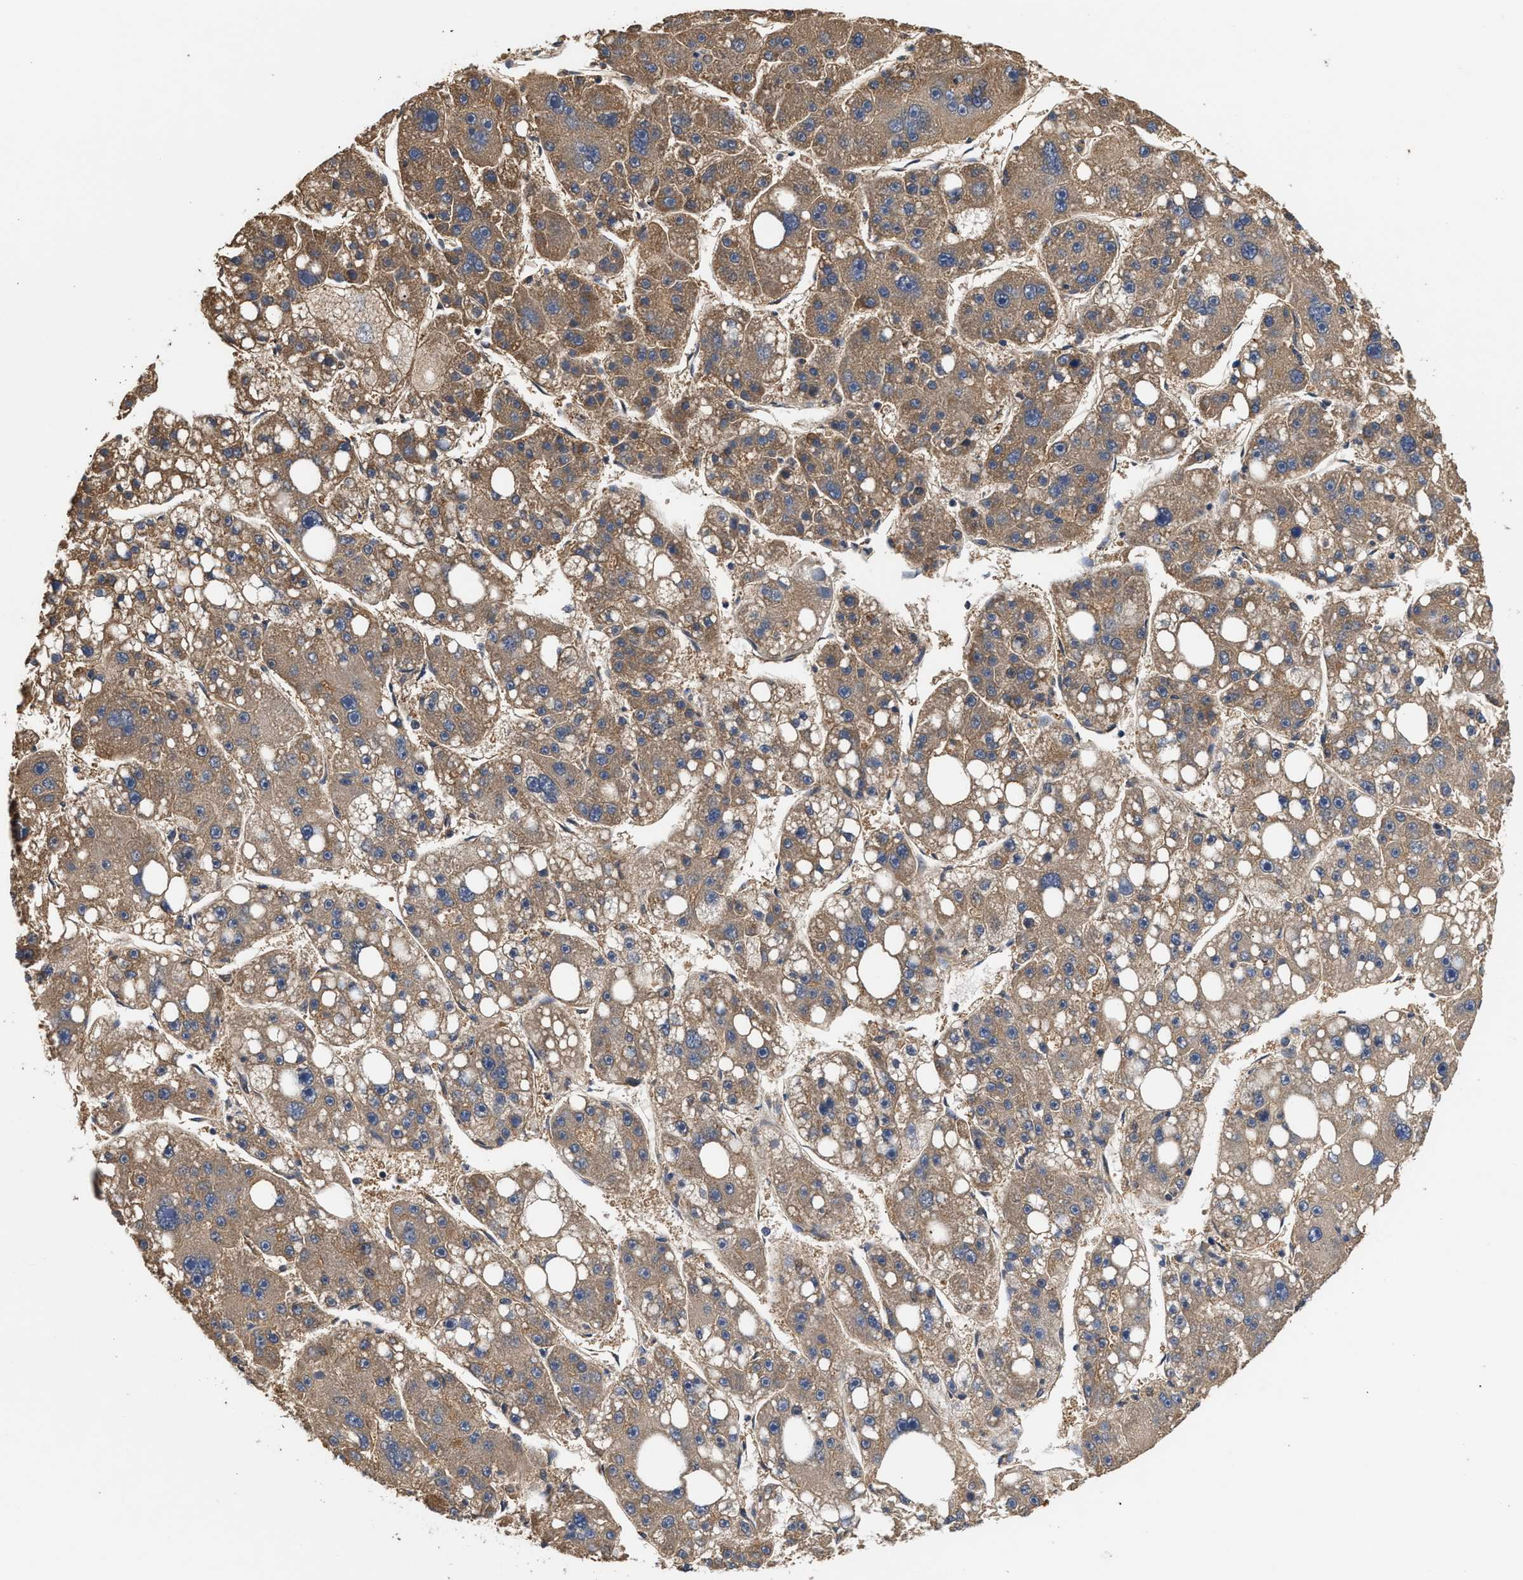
{"staining": {"intensity": "moderate", "quantity": ">75%", "location": "cytoplasmic/membranous"}, "tissue": "liver cancer", "cell_type": "Tumor cells", "image_type": "cancer", "snomed": [{"axis": "morphology", "description": "Carcinoma, Hepatocellular, NOS"}, {"axis": "topography", "description": "Liver"}], "caption": "Liver hepatocellular carcinoma stained with a protein marker displays moderate staining in tumor cells.", "gene": "KLB", "patient": {"sex": "female", "age": 61}}